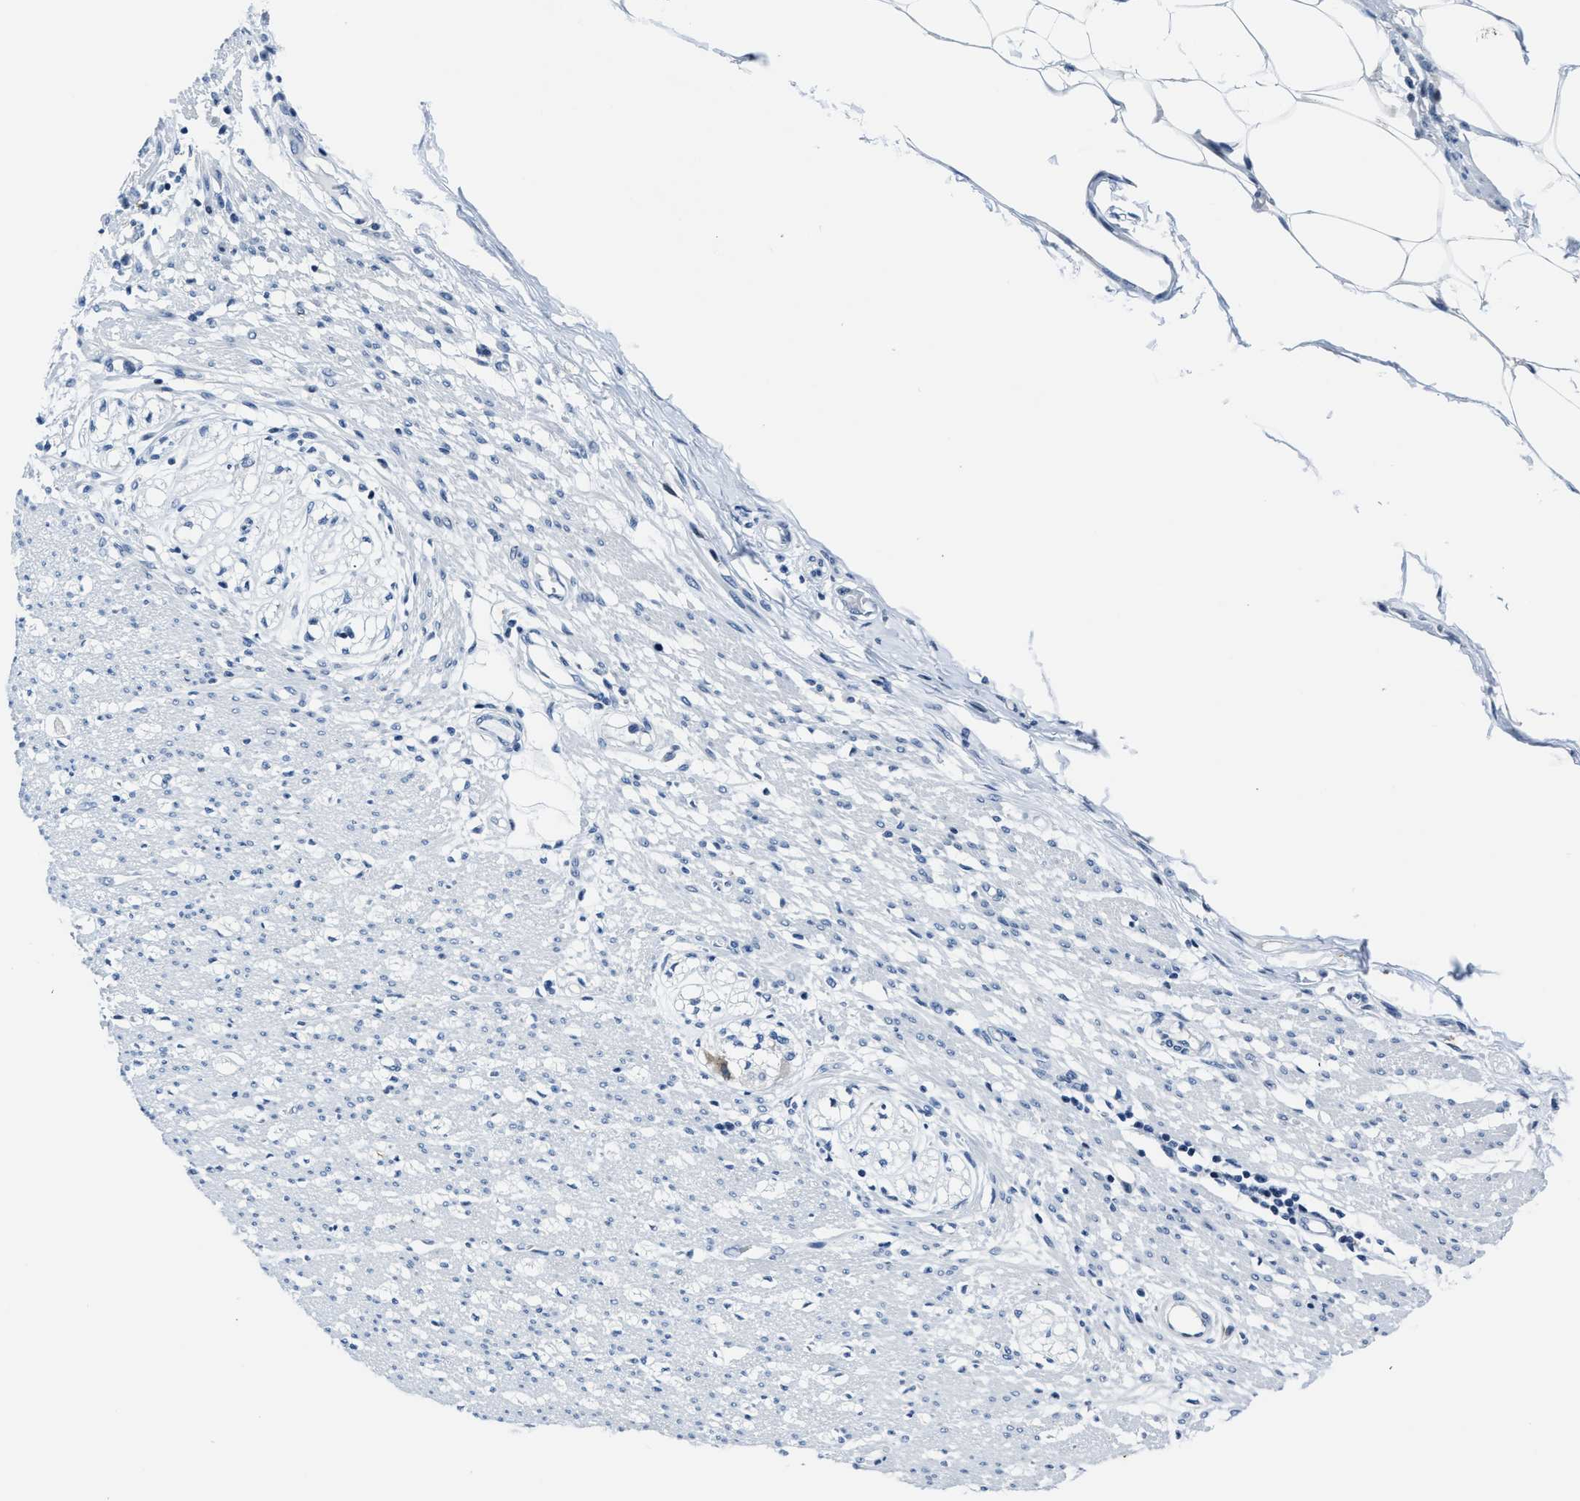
{"staining": {"intensity": "negative", "quantity": "none", "location": "none"}, "tissue": "smooth muscle", "cell_type": "Smooth muscle cells", "image_type": "normal", "snomed": [{"axis": "morphology", "description": "Normal tissue, NOS"}, {"axis": "morphology", "description": "Adenocarcinoma, NOS"}, {"axis": "topography", "description": "Colon"}, {"axis": "topography", "description": "Peripheral nerve tissue"}], "caption": "Protein analysis of unremarkable smooth muscle demonstrates no significant staining in smooth muscle cells. (Stains: DAB (3,3'-diaminobenzidine) immunohistochemistry with hematoxylin counter stain, Microscopy: brightfield microscopy at high magnification).", "gene": "ASZ1", "patient": {"sex": "male", "age": 14}}